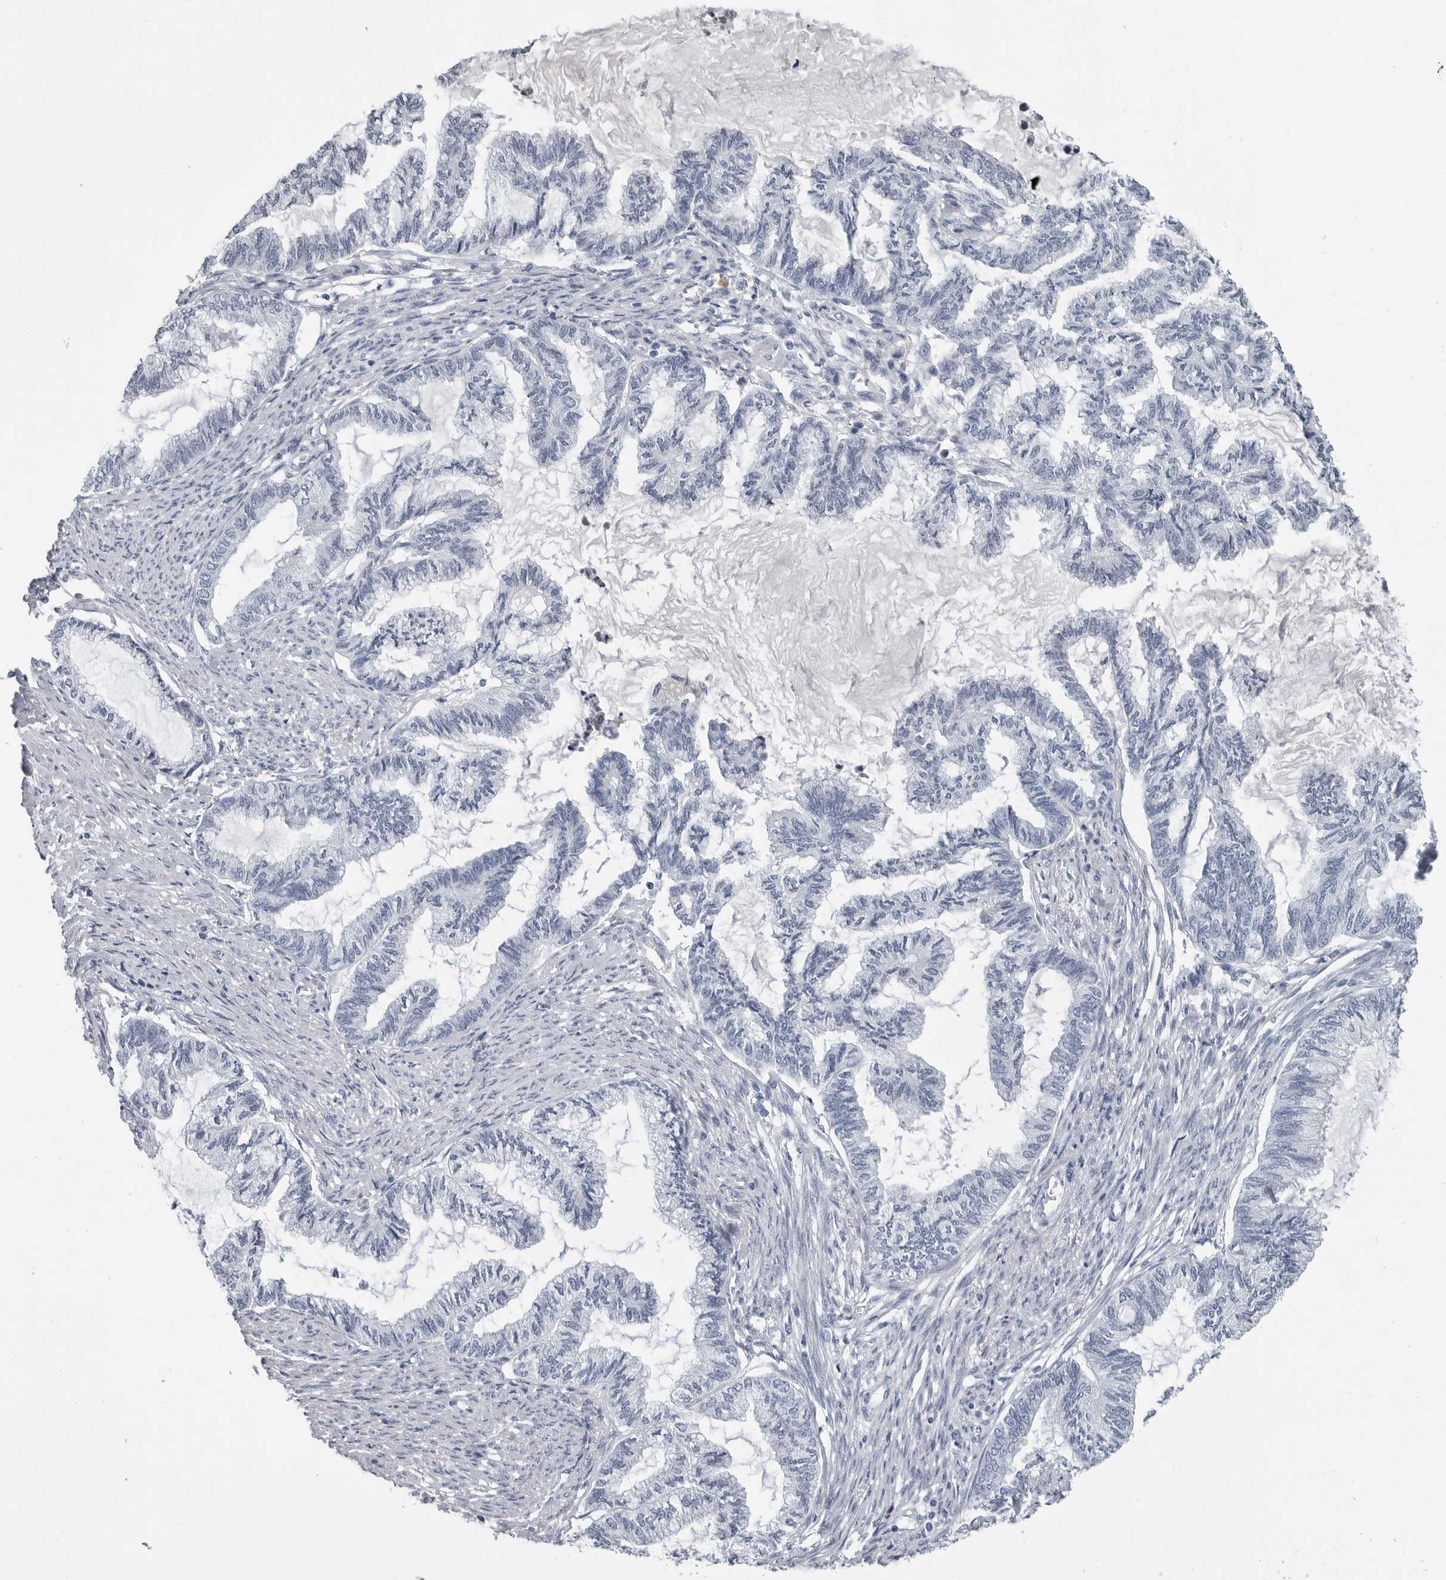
{"staining": {"intensity": "negative", "quantity": "none", "location": "none"}, "tissue": "endometrial cancer", "cell_type": "Tumor cells", "image_type": "cancer", "snomed": [{"axis": "morphology", "description": "Adenocarcinoma, NOS"}, {"axis": "topography", "description": "Endometrium"}], "caption": "Tumor cells are negative for brown protein staining in endometrial cancer (adenocarcinoma).", "gene": "AMPD1", "patient": {"sex": "female", "age": 86}}